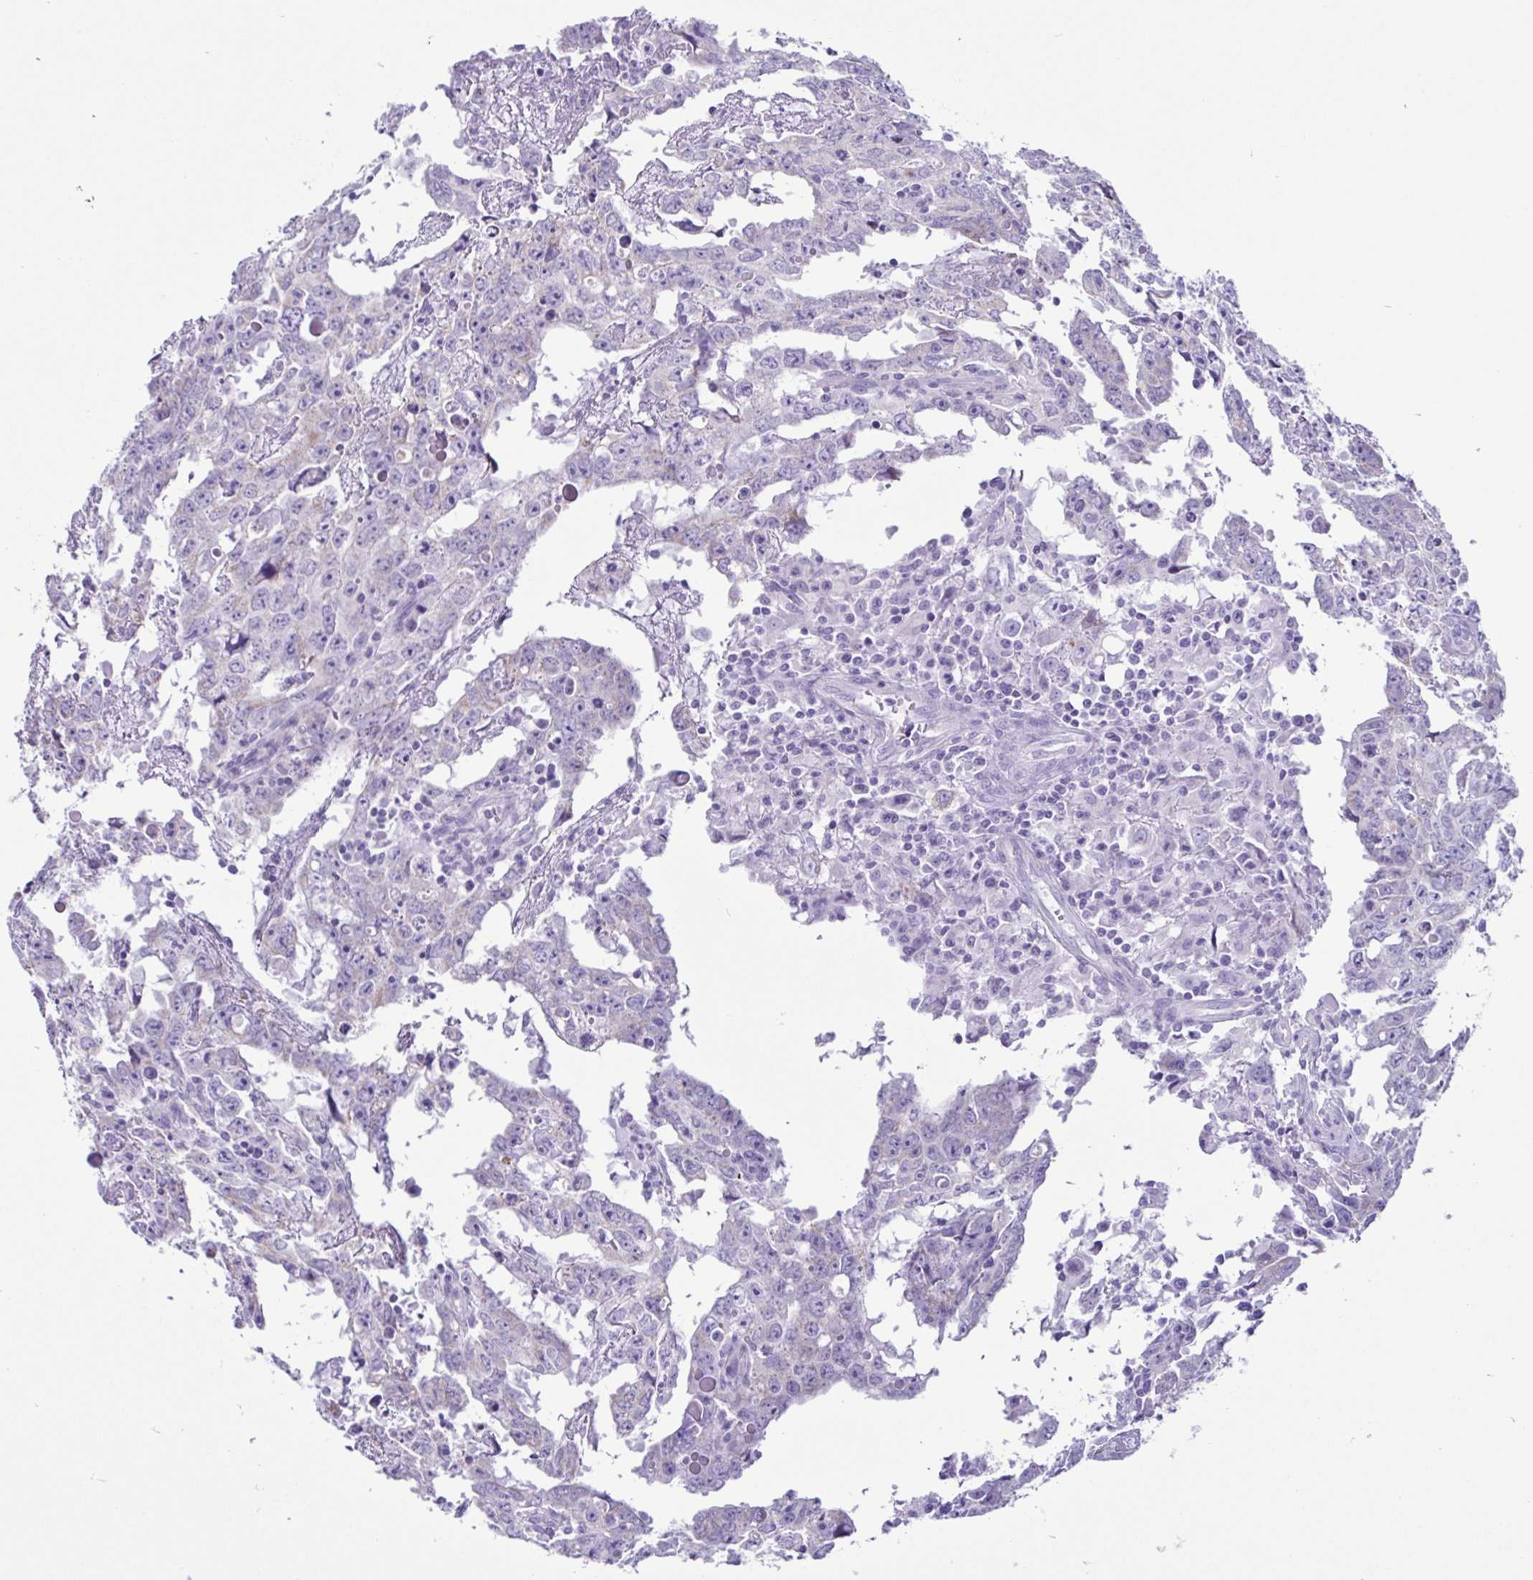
{"staining": {"intensity": "weak", "quantity": "<25%", "location": "cytoplasmic/membranous"}, "tissue": "testis cancer", "cell_type": "Tumor cells", "image_type": "cancer", "snomed": [{"axis": "morphology", "description": "Carcinoma, Embryonal, NOS"}, {"axis": "topography", "description": "Testis"}], "caption": "The histopathology image exhibits no staining of tumor cells in embryonal carcinoma (testis).", "gene": "ACTRT3", "patient": {"sex": "male", "age": 22}}